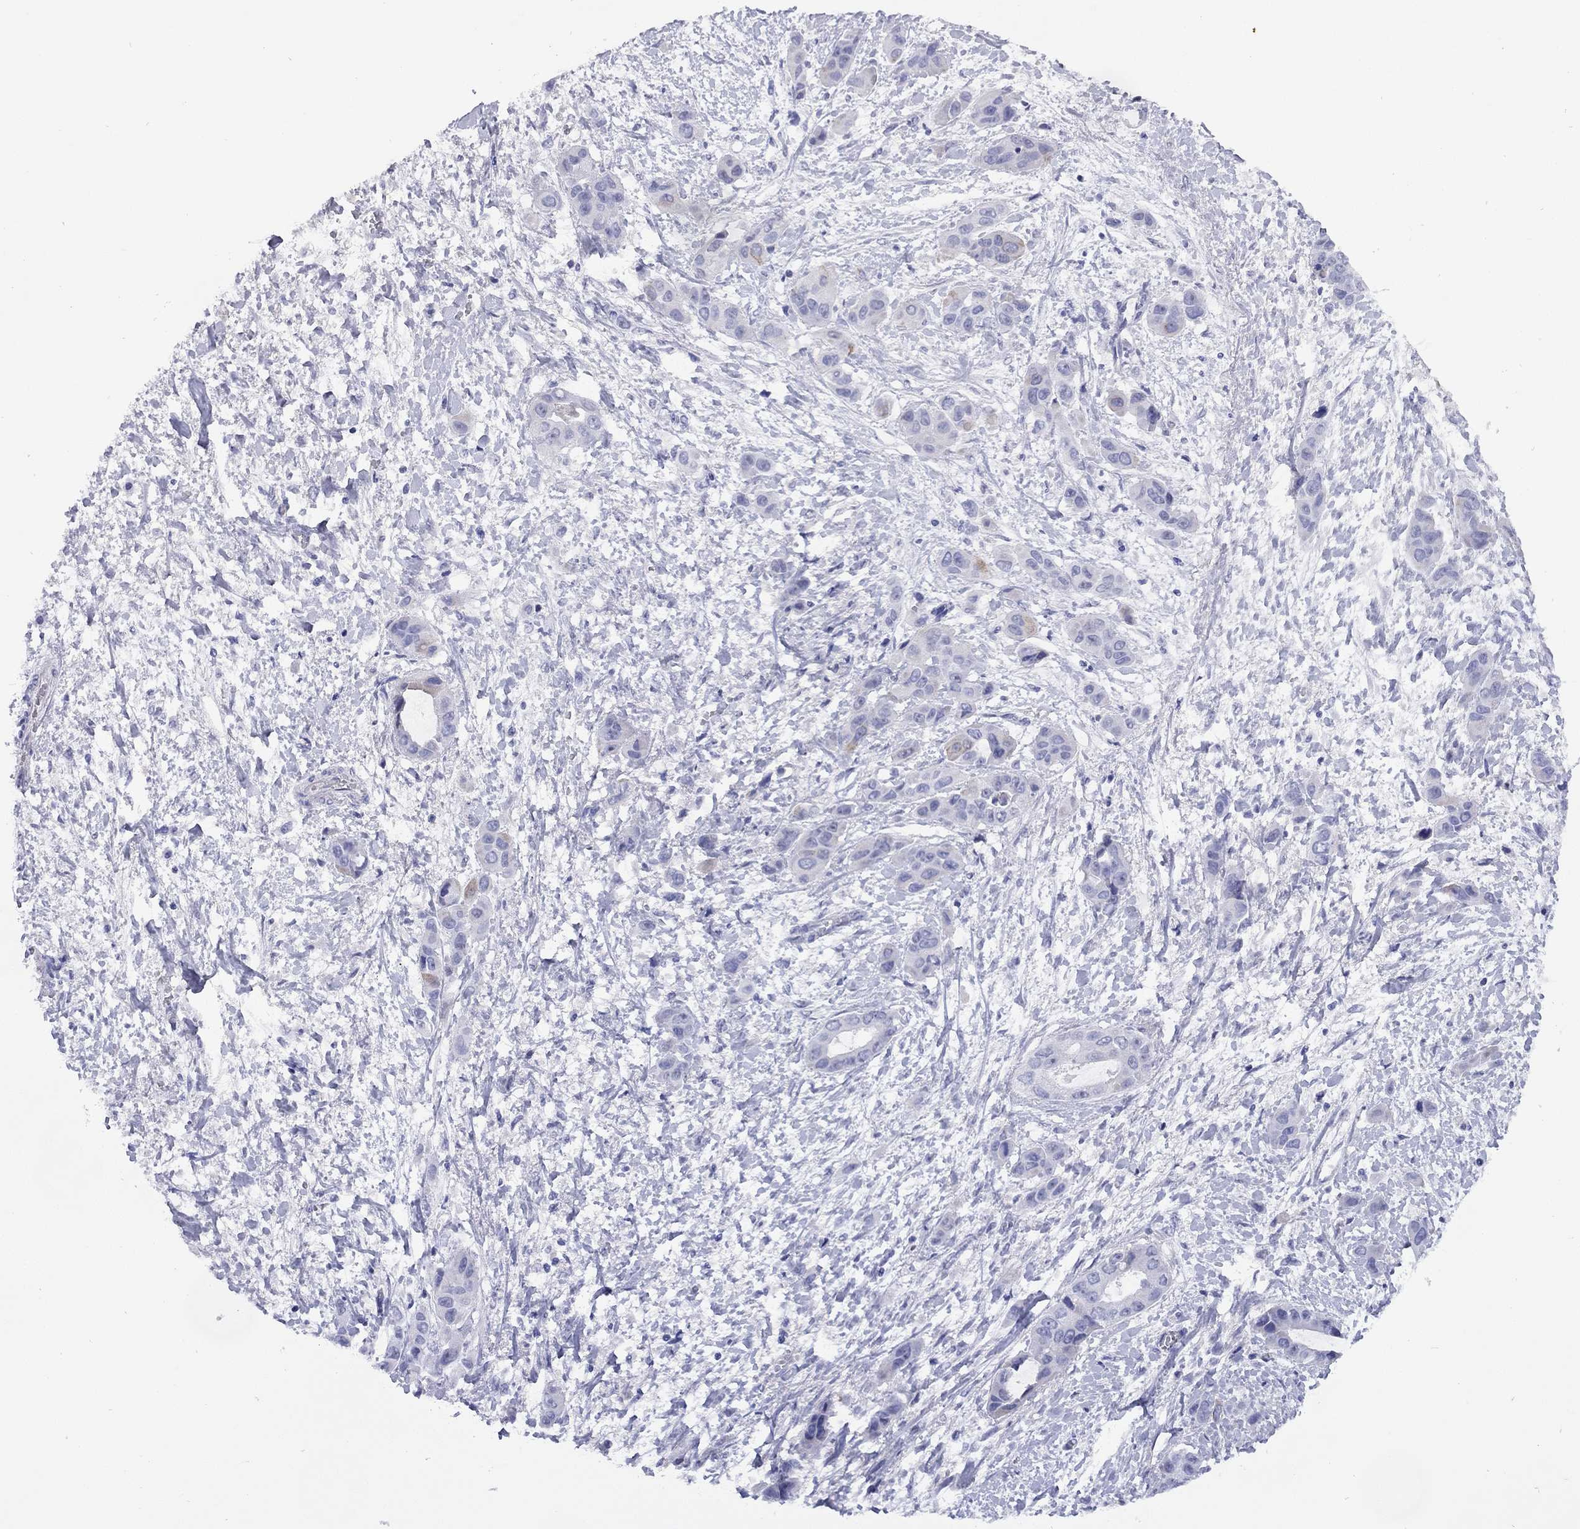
{"staining": {"intensity": "weak", "quantity": "<25%", "location": "cytoplasmic/membranous"}, "tissue": "liver cancer", "cell_type": "Tumor cells", "image_type": "cancer", "snomed": [{"axis": "morphology", "description": "Cholangiocarcinoma"}, {"axis": "topography", "description": "Liver"}], "caption": "The immunohistochemistry (IHC) image has no significant positivity in tumor cells of liver cancer tissue. (IHC, brightfield microscopy, high magnification).", "gene": "CMYA5", "patient": {"sex": "female", "age": 52}}